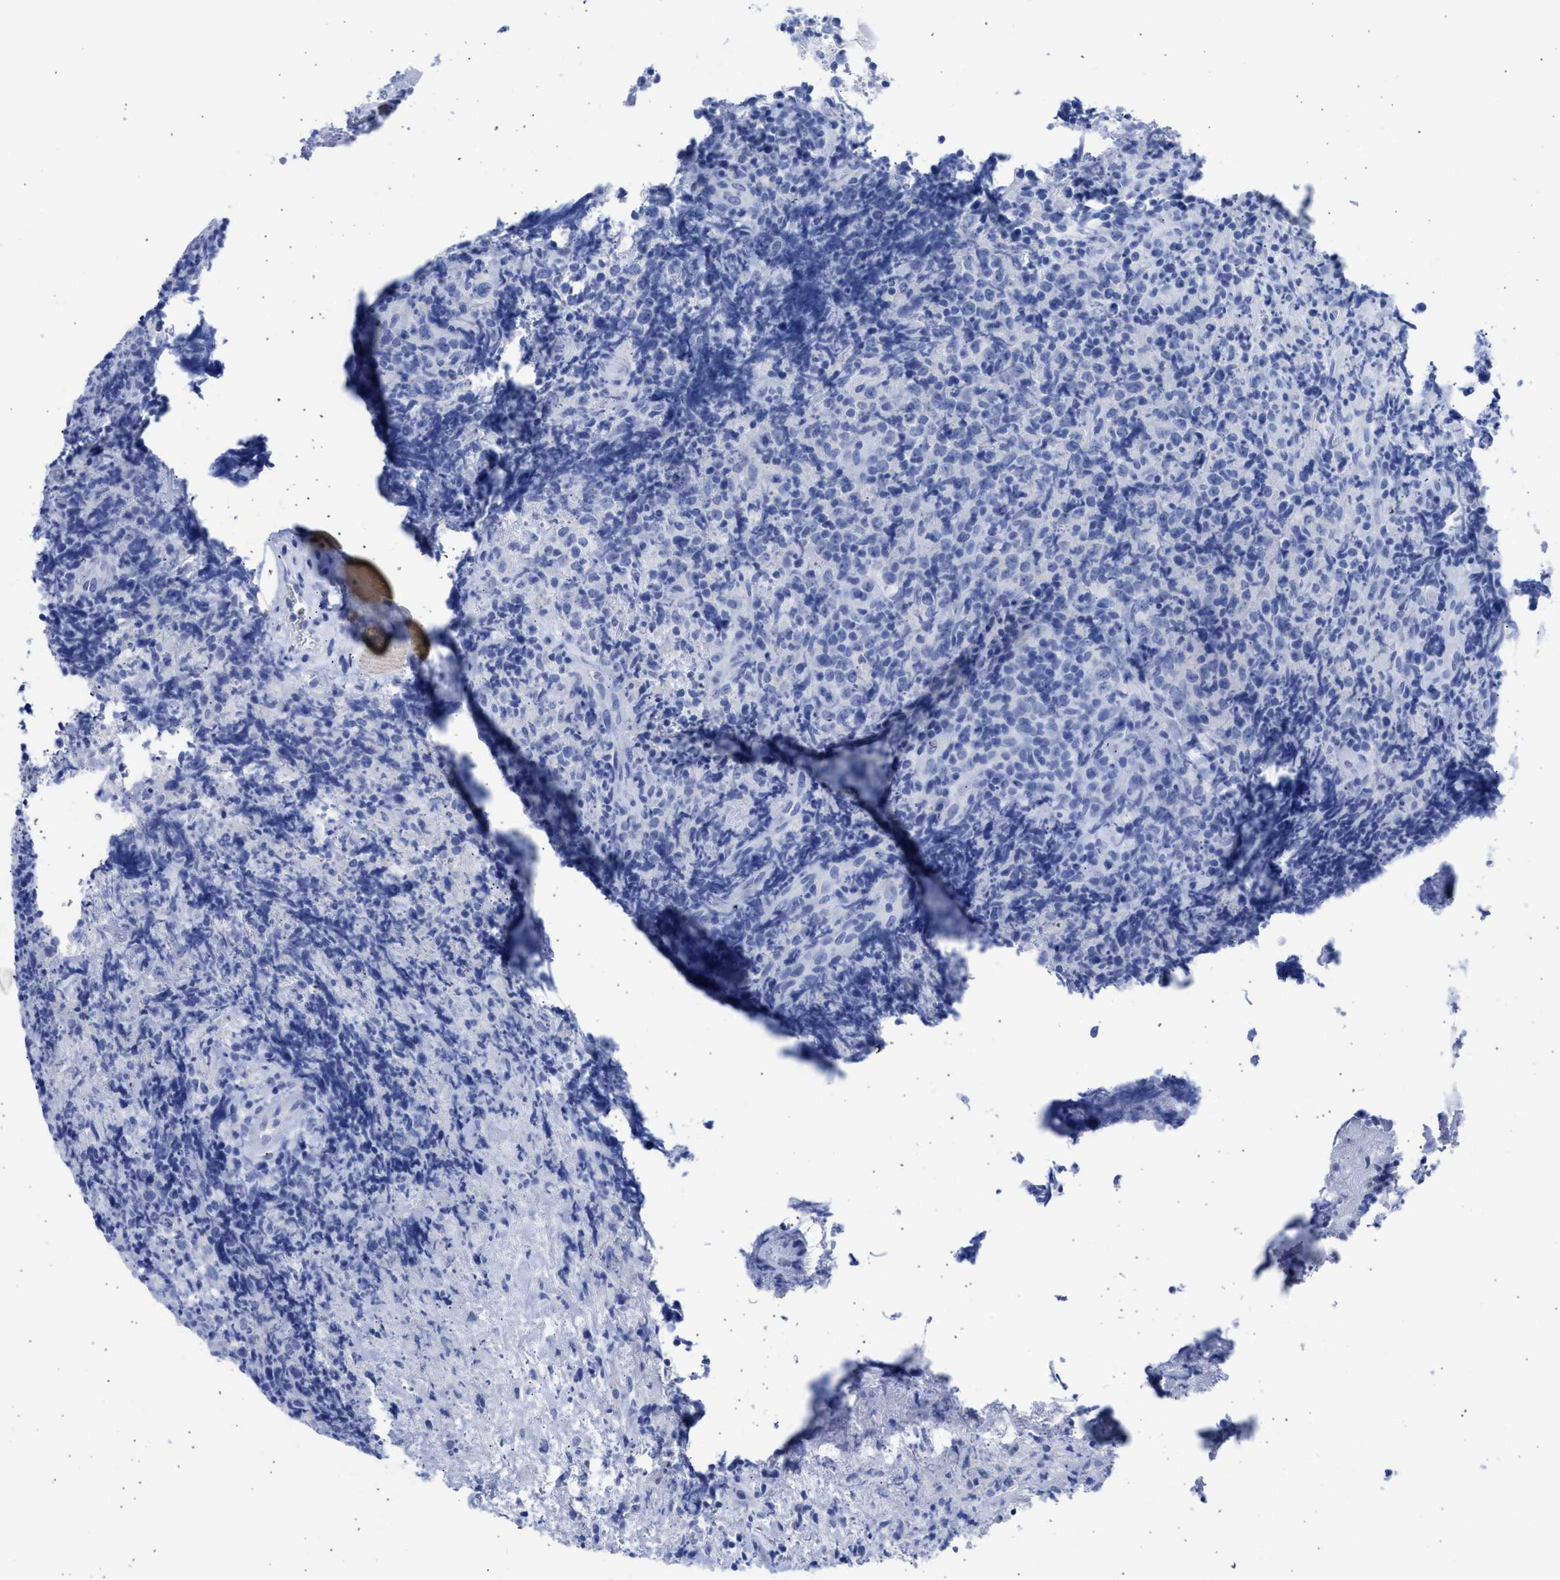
{"staining": {"intensity": "negative", "quantity": "none", "location": "none"}, "tissue": "lymphoma", "cell_type": "Tumor cells", "image_type": "cancer", "snomed": [{"axis": "morphology", "description": "Malignant lymphoma, non-Hodgkin's type, High grade"}, {"axis": "topography", "description": "Tonsil"}], "caption": "Lymphoma was stained to show a protein in brown. There is no significant positivity in tumor cells.", "gene": "RSPH1", "patient": {"sex": "female", "age": 36}}